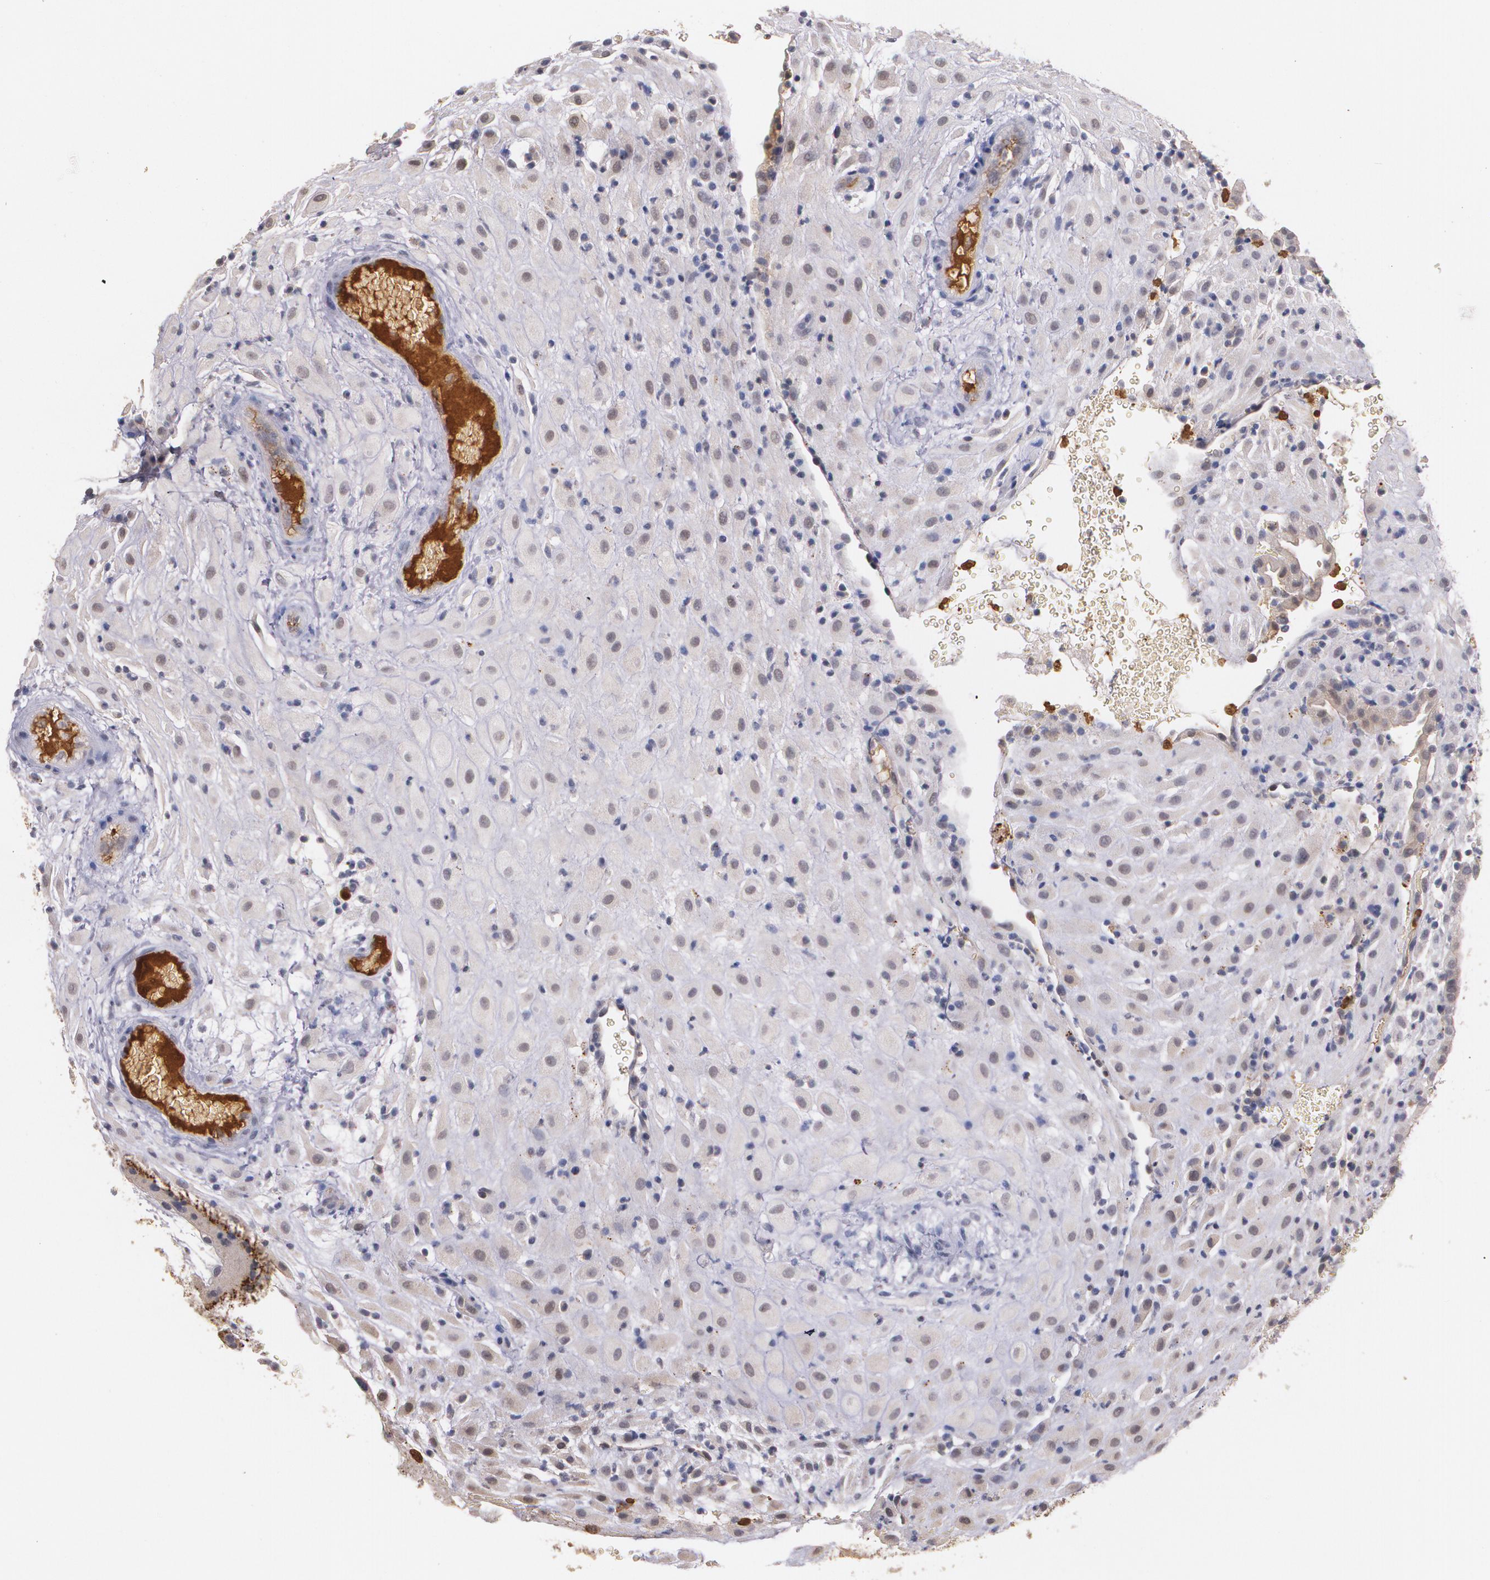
{"staining": {"intensity": "negative", "quantity": "none", "location": "none"}, "tissue": "placenta", "cell_type": "Decidual cells", "image_type": "normal", "snomed": [{"axis": "morphology", "description": "Normal tissue, NOS"}, {"axis": "topography", "description": "Placenta"}], "caption": "Immunohistochemistry photomicrograph of benign placenta: human placenta stained with DAB shows no significant protein staining in decidual cells. (Brightfield microscopy of DAB IHC at high magnification).", "gene": "PTS", "patient": {"sex": "female", "age": 19}}